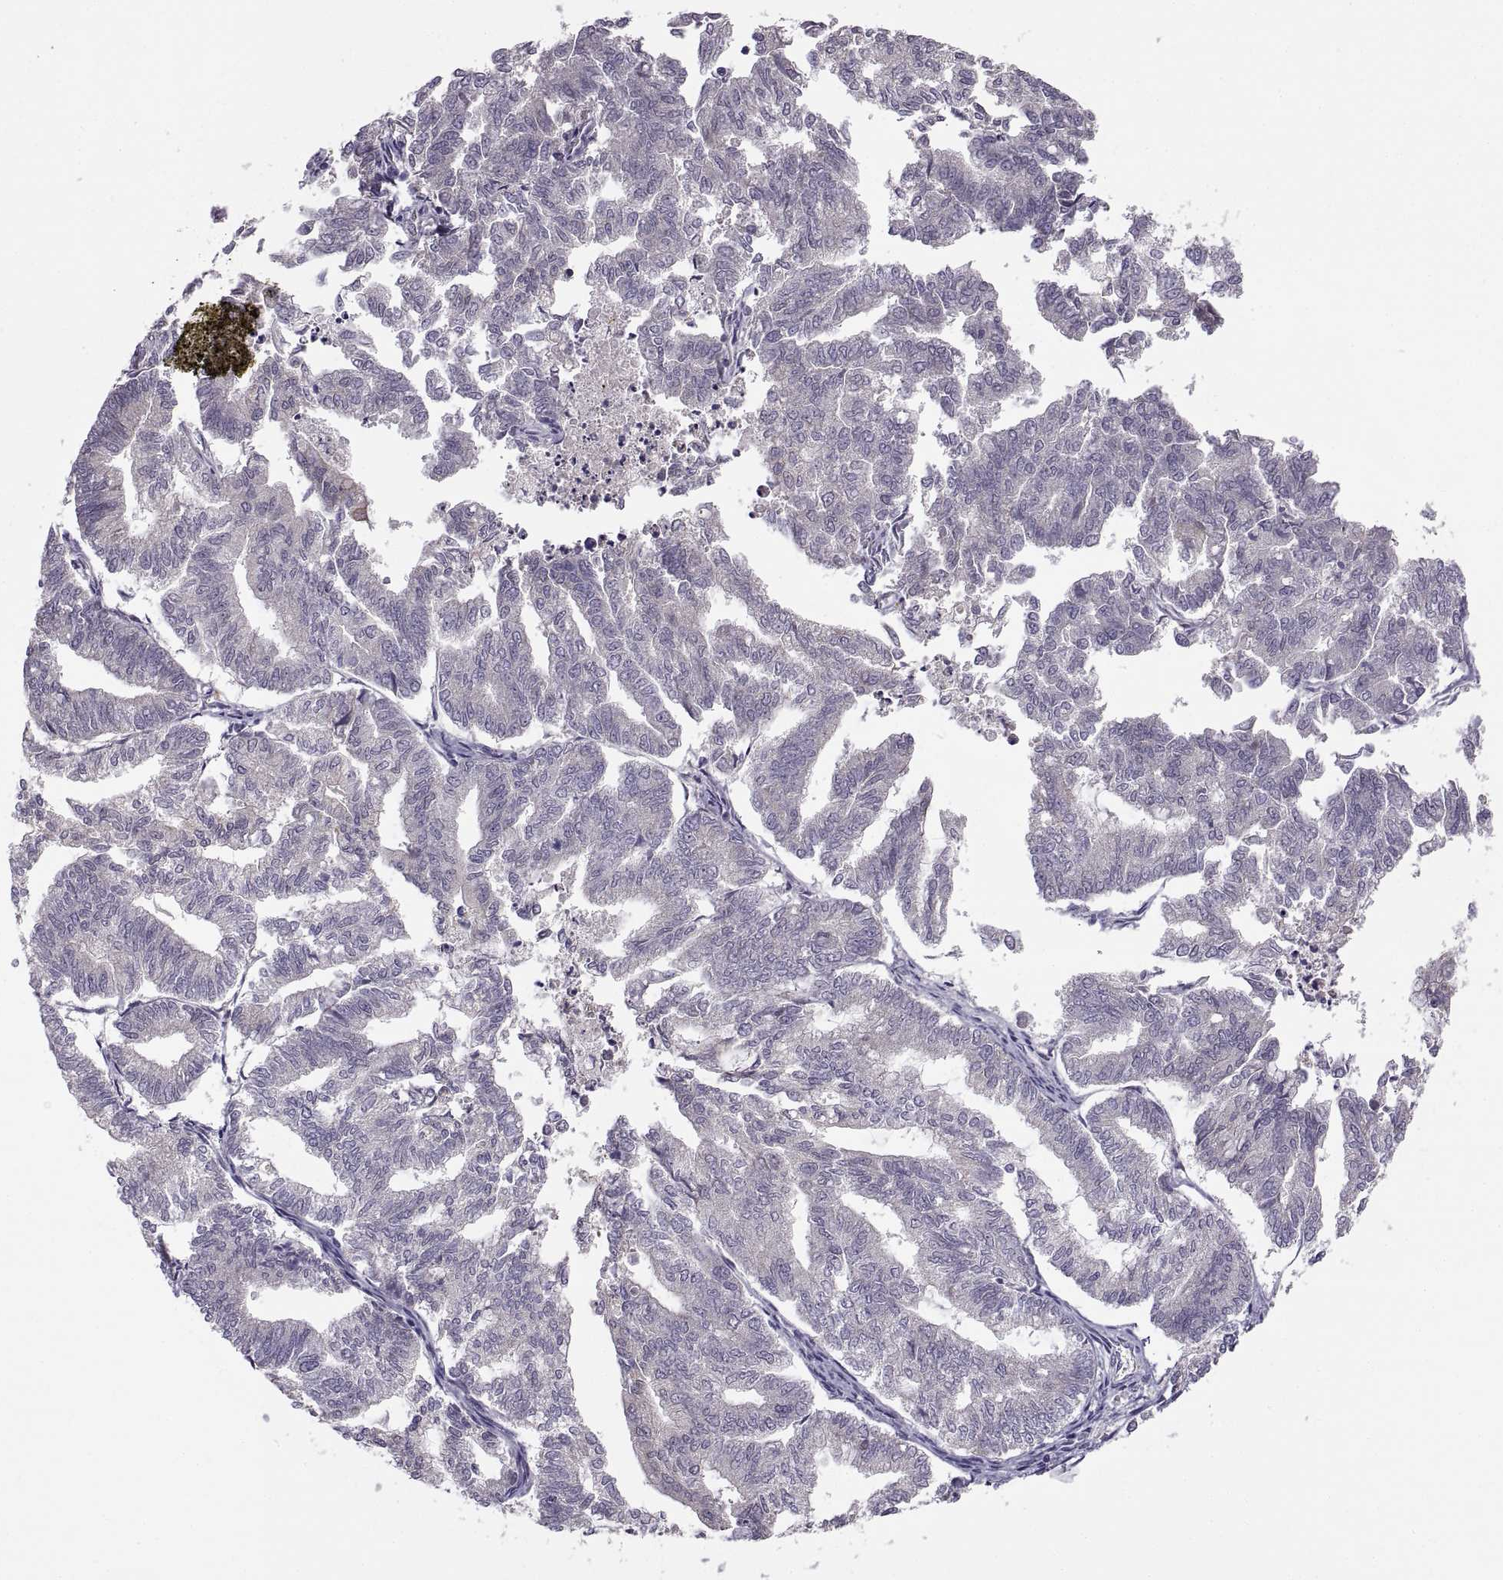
{"staining": {"intensity": "negative", "quantity": "none", "location": "none"}, "tissue": "endometrial cancer", "cell_type": "Tumor cells", "image_type": "cancer", "snomed": [{"axis": "morphology", "description": "Adenocarcinoma, NOS"}, {"axis": "topography", "description": "Endometrium"}], "caption": "DAB immunohistochemical staining of endometrial cancer (adenocarcinoma) shows no significant expression in tumor cells.", "gene": "ACSBG2", "patient": {"sex": "female", "age": 79}}